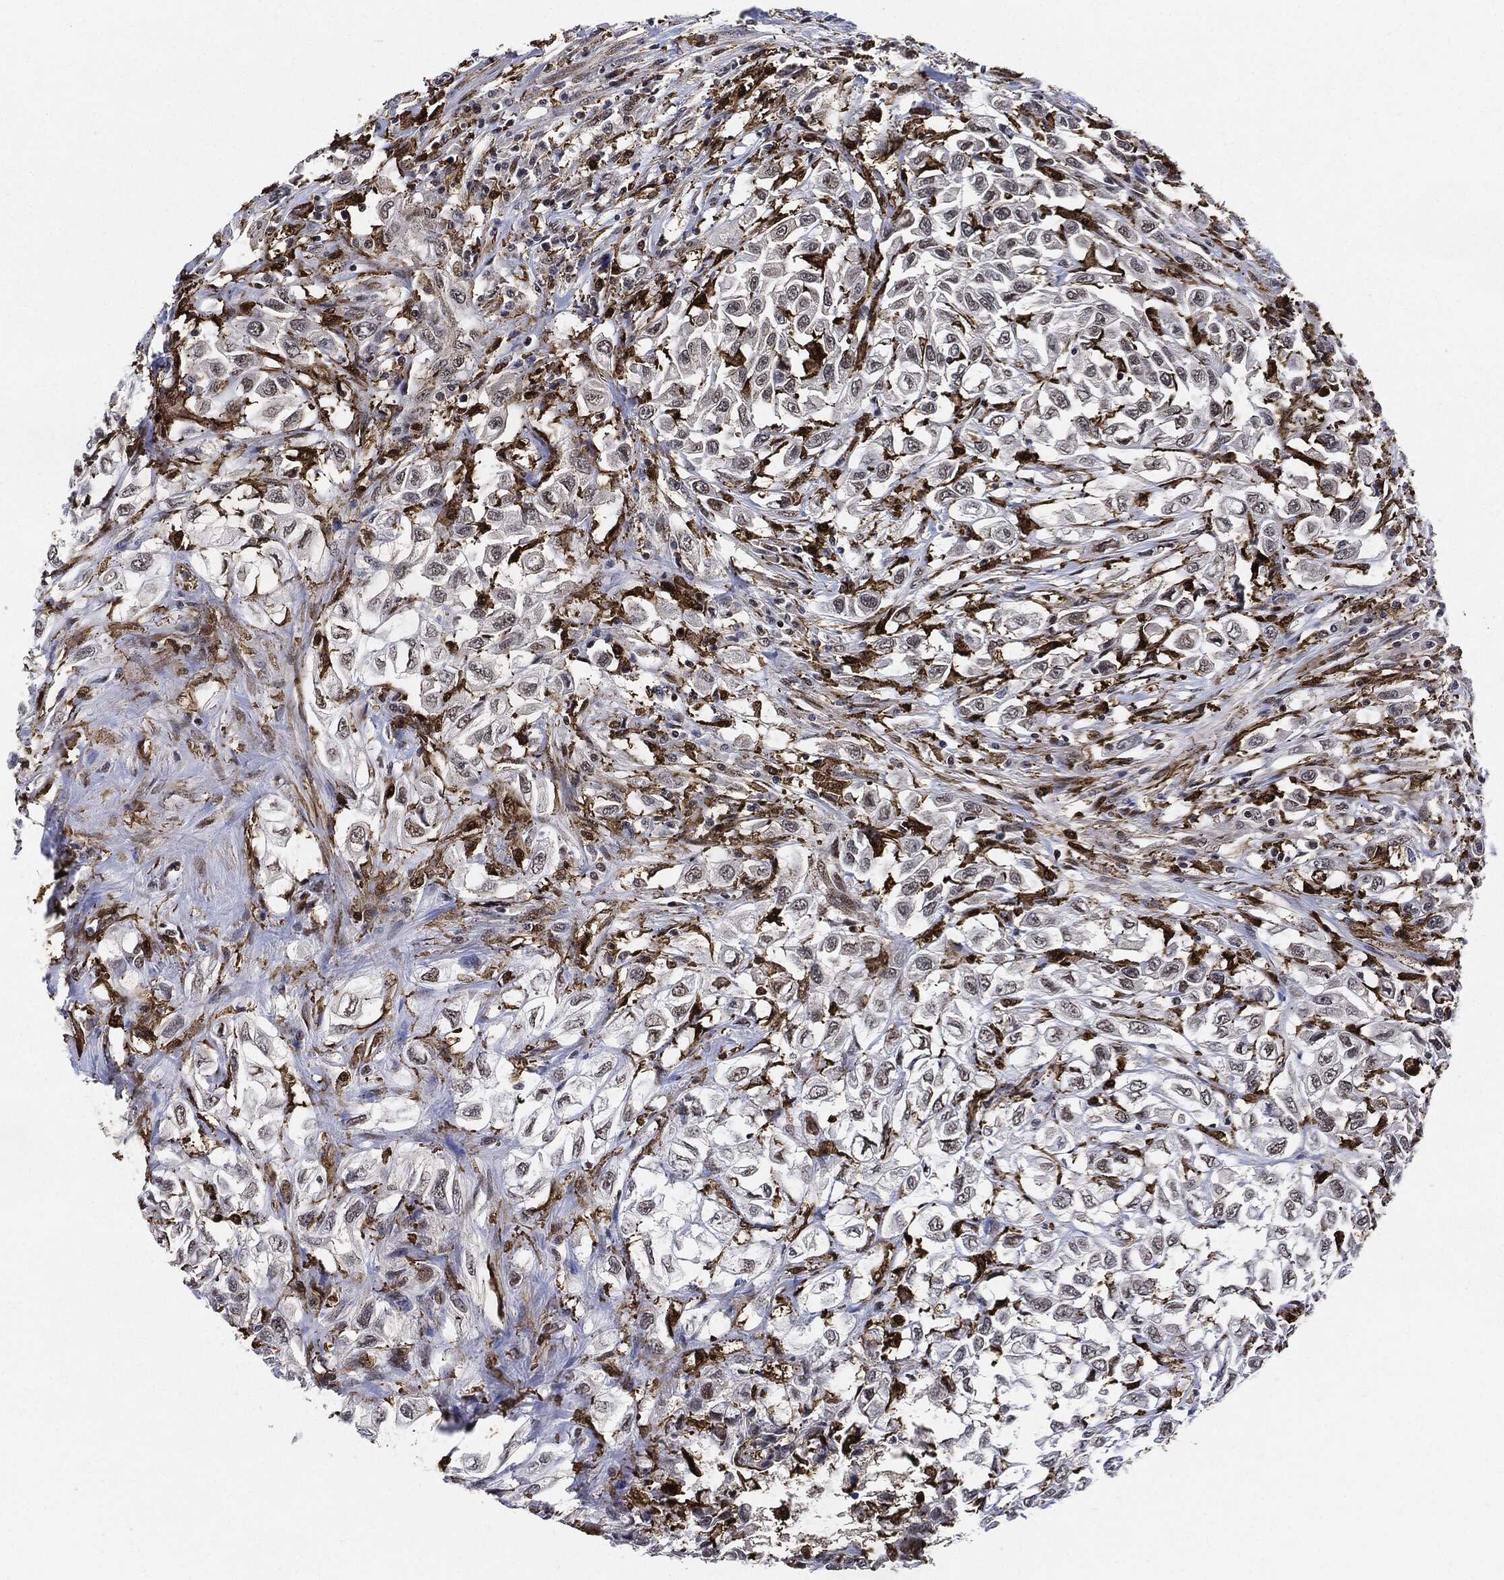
{"staining": {"intensity": "negative", "quantity": "none", "location": "none"}, "tissue": "urothelial cancer", "cell_type": "Tumor cells", "image_type": "cancer", "snomed": [{"axis": "morphology", "description": "Urothelial carcinoma, High grade"}, {"axis": "topography", "description": "Urinary bladder"}], "caption": "High magnification brightfield microscopy of urothelial cancer stained with DAB (brown) and counterstained with hematoxylin (blue): tumor cells show no significant expression. Nuclei are stained in blue.", "gene": "NANOS3", "patient": {"sex": "female", "age": 56}}